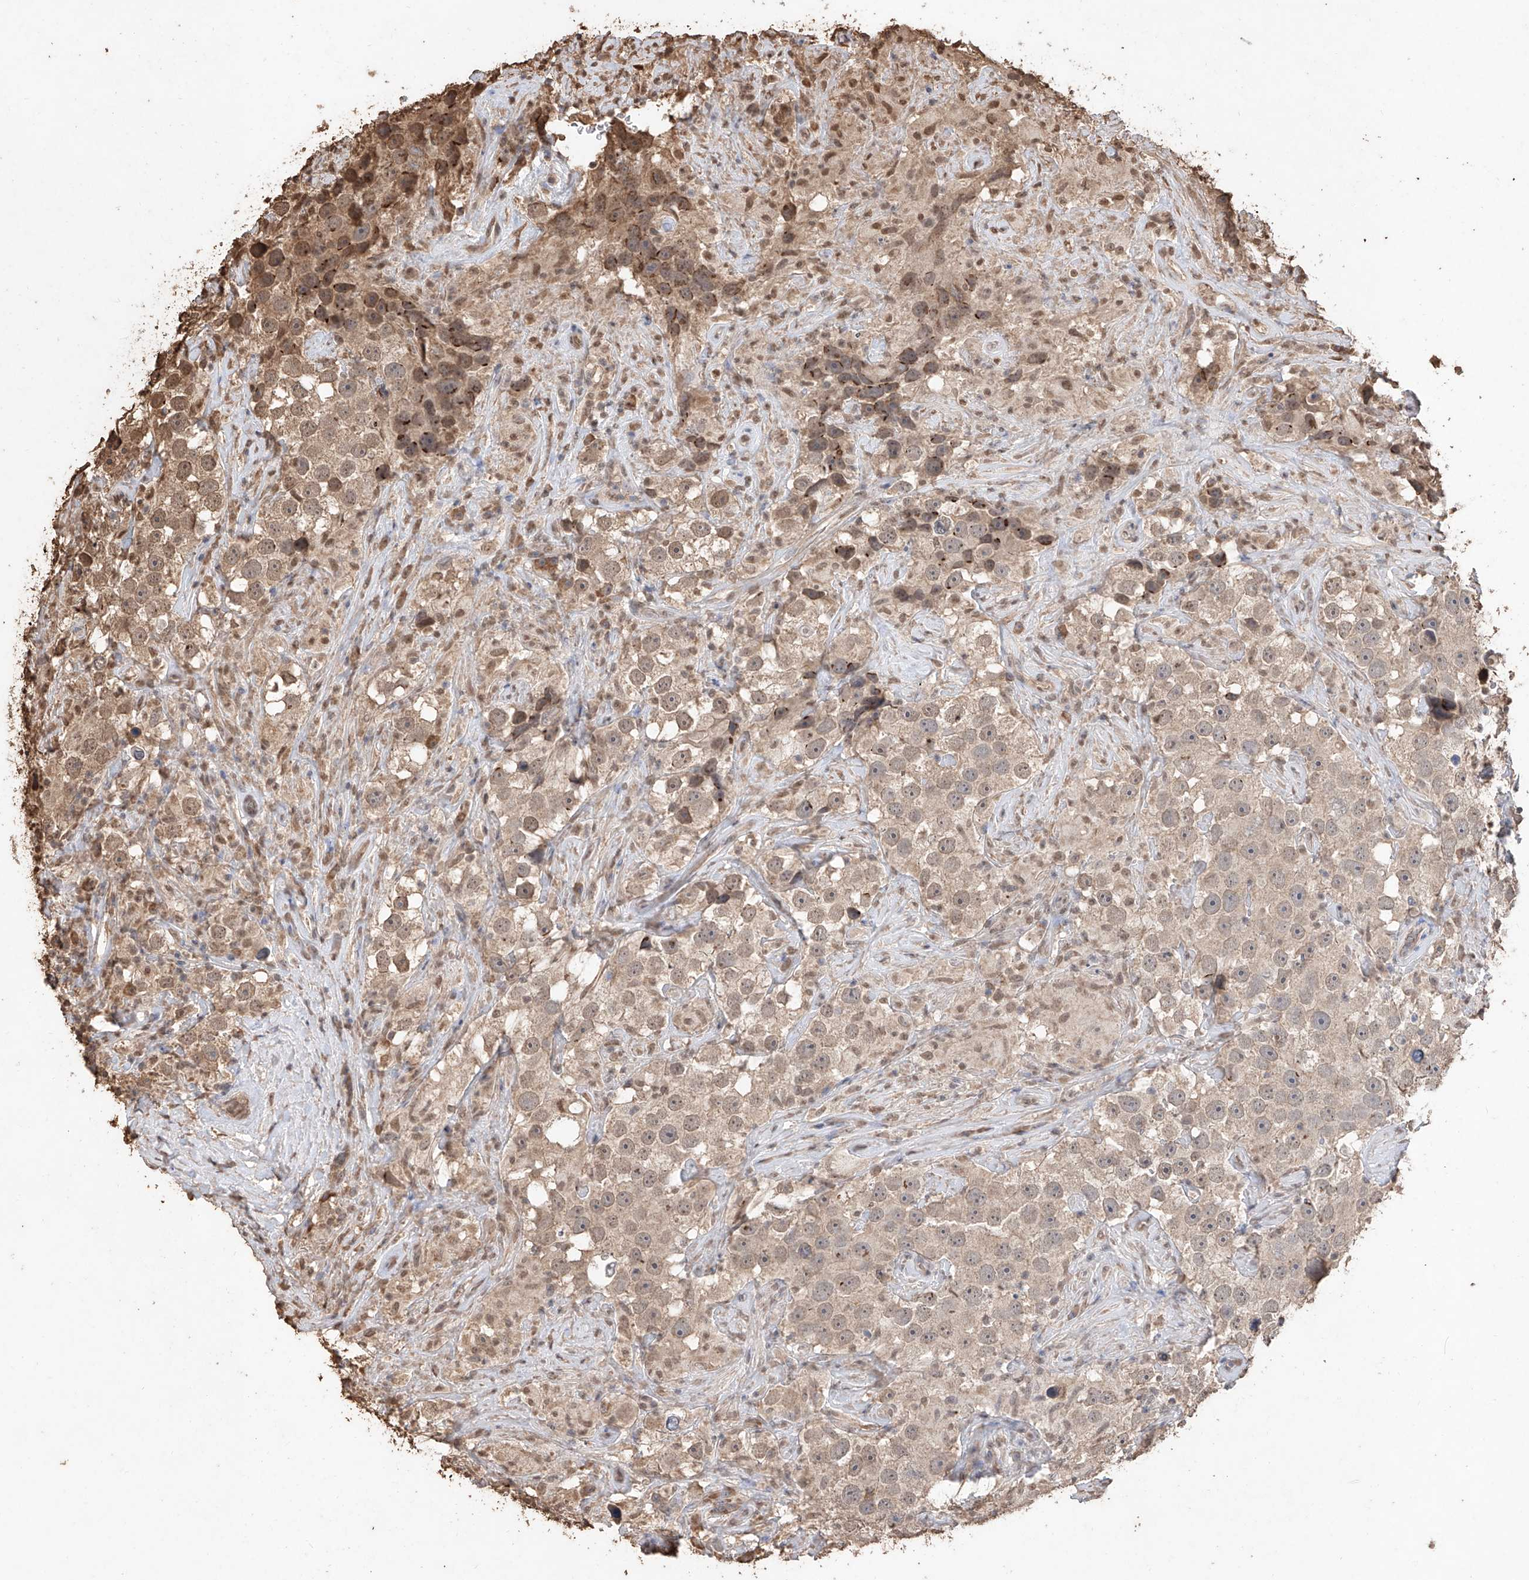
{"staining": {"intensity": "weak", "quantity": ">75%", "location": "cytoplasmic/membranous,nuclear"}, "tissue": "testis cancer", "cell_type": "Tumor cells", "image_type": "cancer", "snomed": [{"axis": "morphology", "description": "Seminoma, NOS"}, {"axis": "topography", "description": "Testis"}], "caption": "Tumor cells demonstrate weak cytoplasmic/membranous and nuclear staining in approximately >75% of cells in testis cancer (seminoma). (brown staining indicates protein expression, while blue staining denotes nuclei).", "gene": "ELOVL1", "patient": {"sex": "male", "age": 49}}